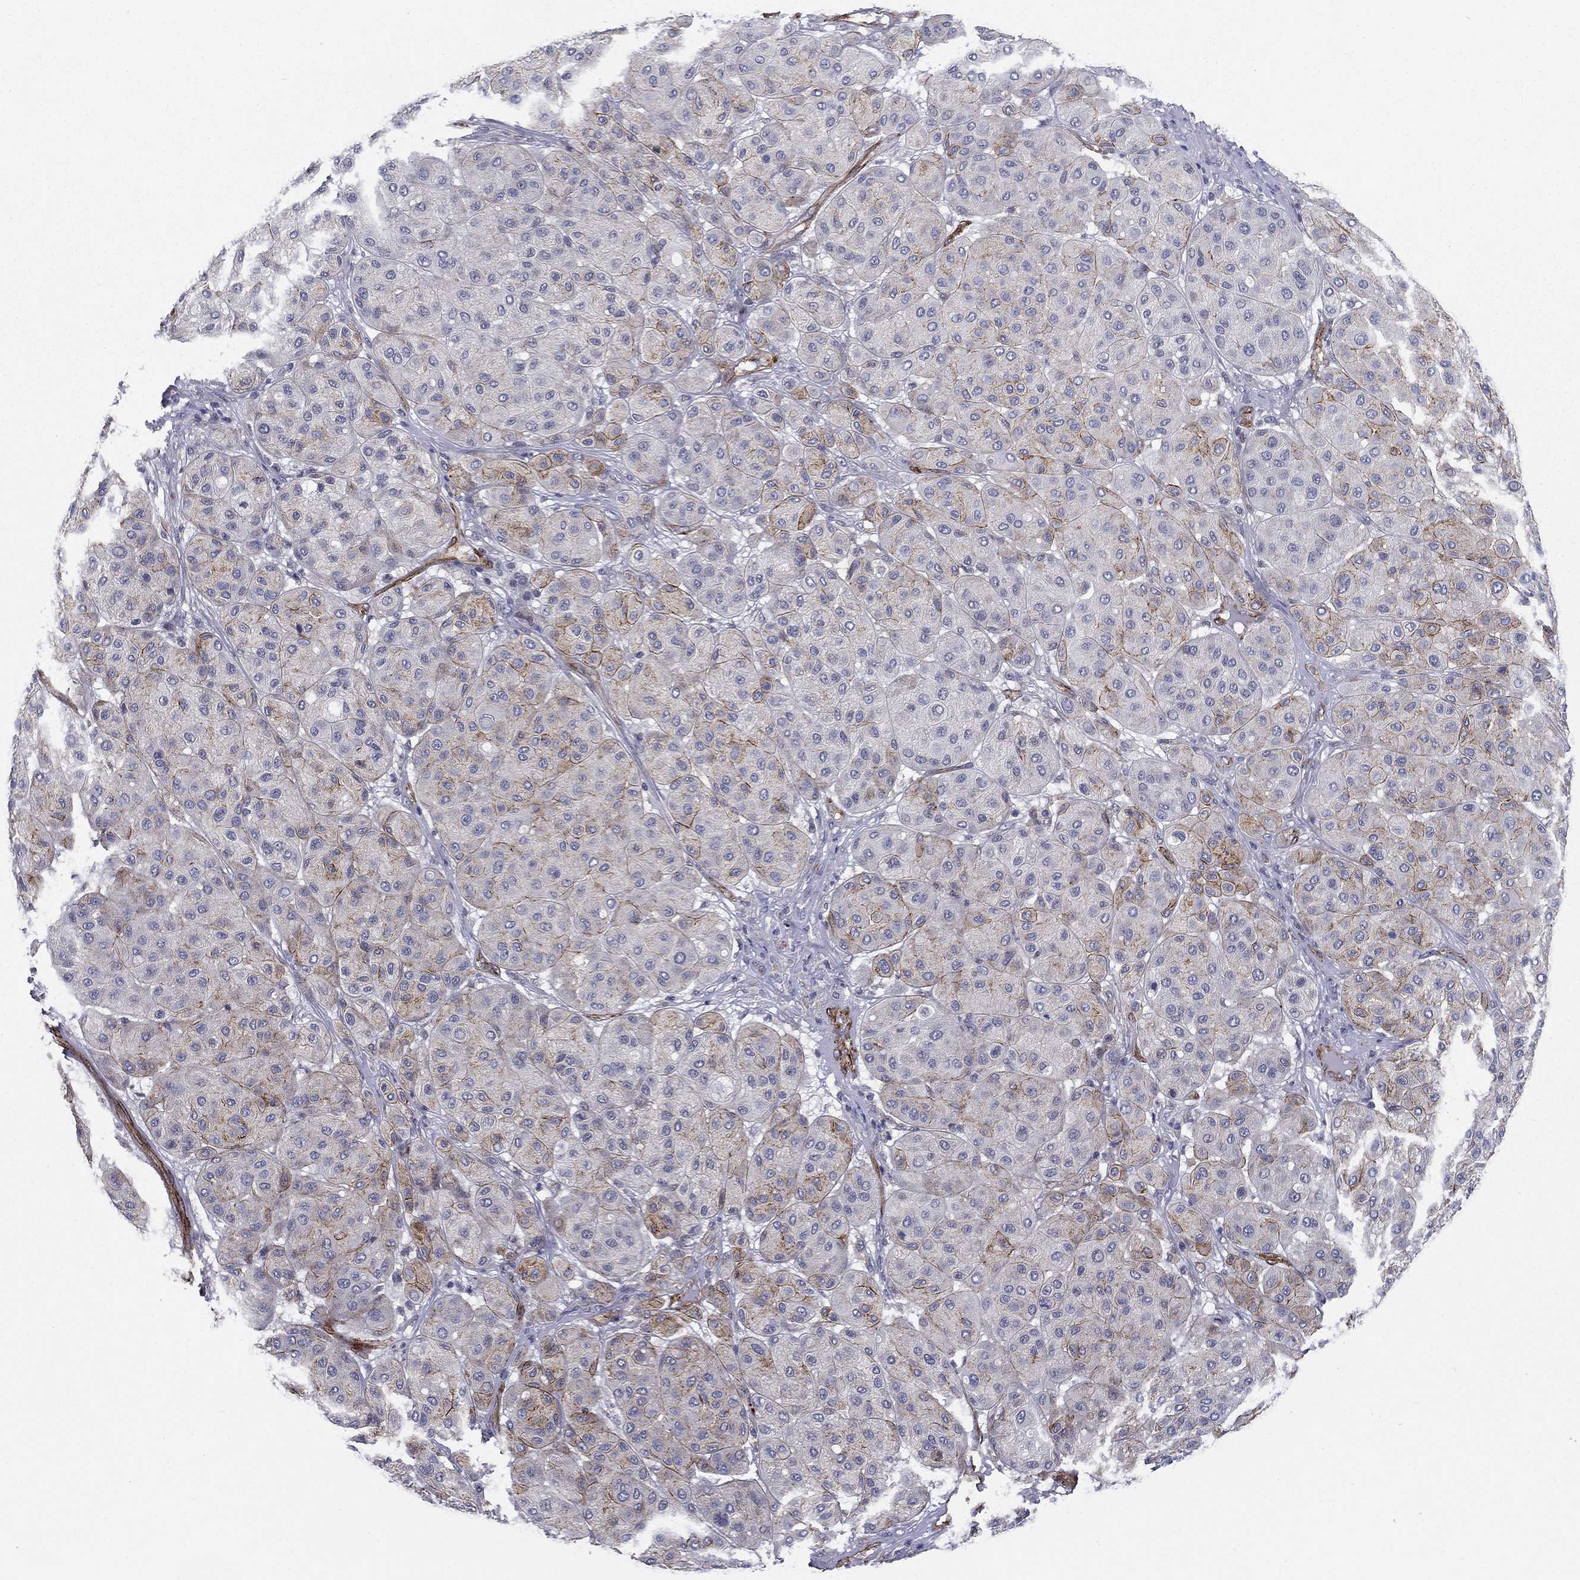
{"staining": {"intensity": "moderate", "quantity": "<25%", "location": "cytoplasmic/membranous"}, "tissue": "melanoma", "cell_type": "Tumor cells", "image_type": "cancer", "snomed": [{"axis": "morphology", "description": "Malignant melanoma, Metastatic site"}, {"axis": "topography", "description": "Smooth muscle"}], "caption": "Brown immunohistochemical staining in human malignant melanoma (metastatic site) reveals moderate cytoplasmic/membranous positivity in about <25% of tumor cells.", "gene": "SYNC", "patient": {"sex": "male", "age": 41}}